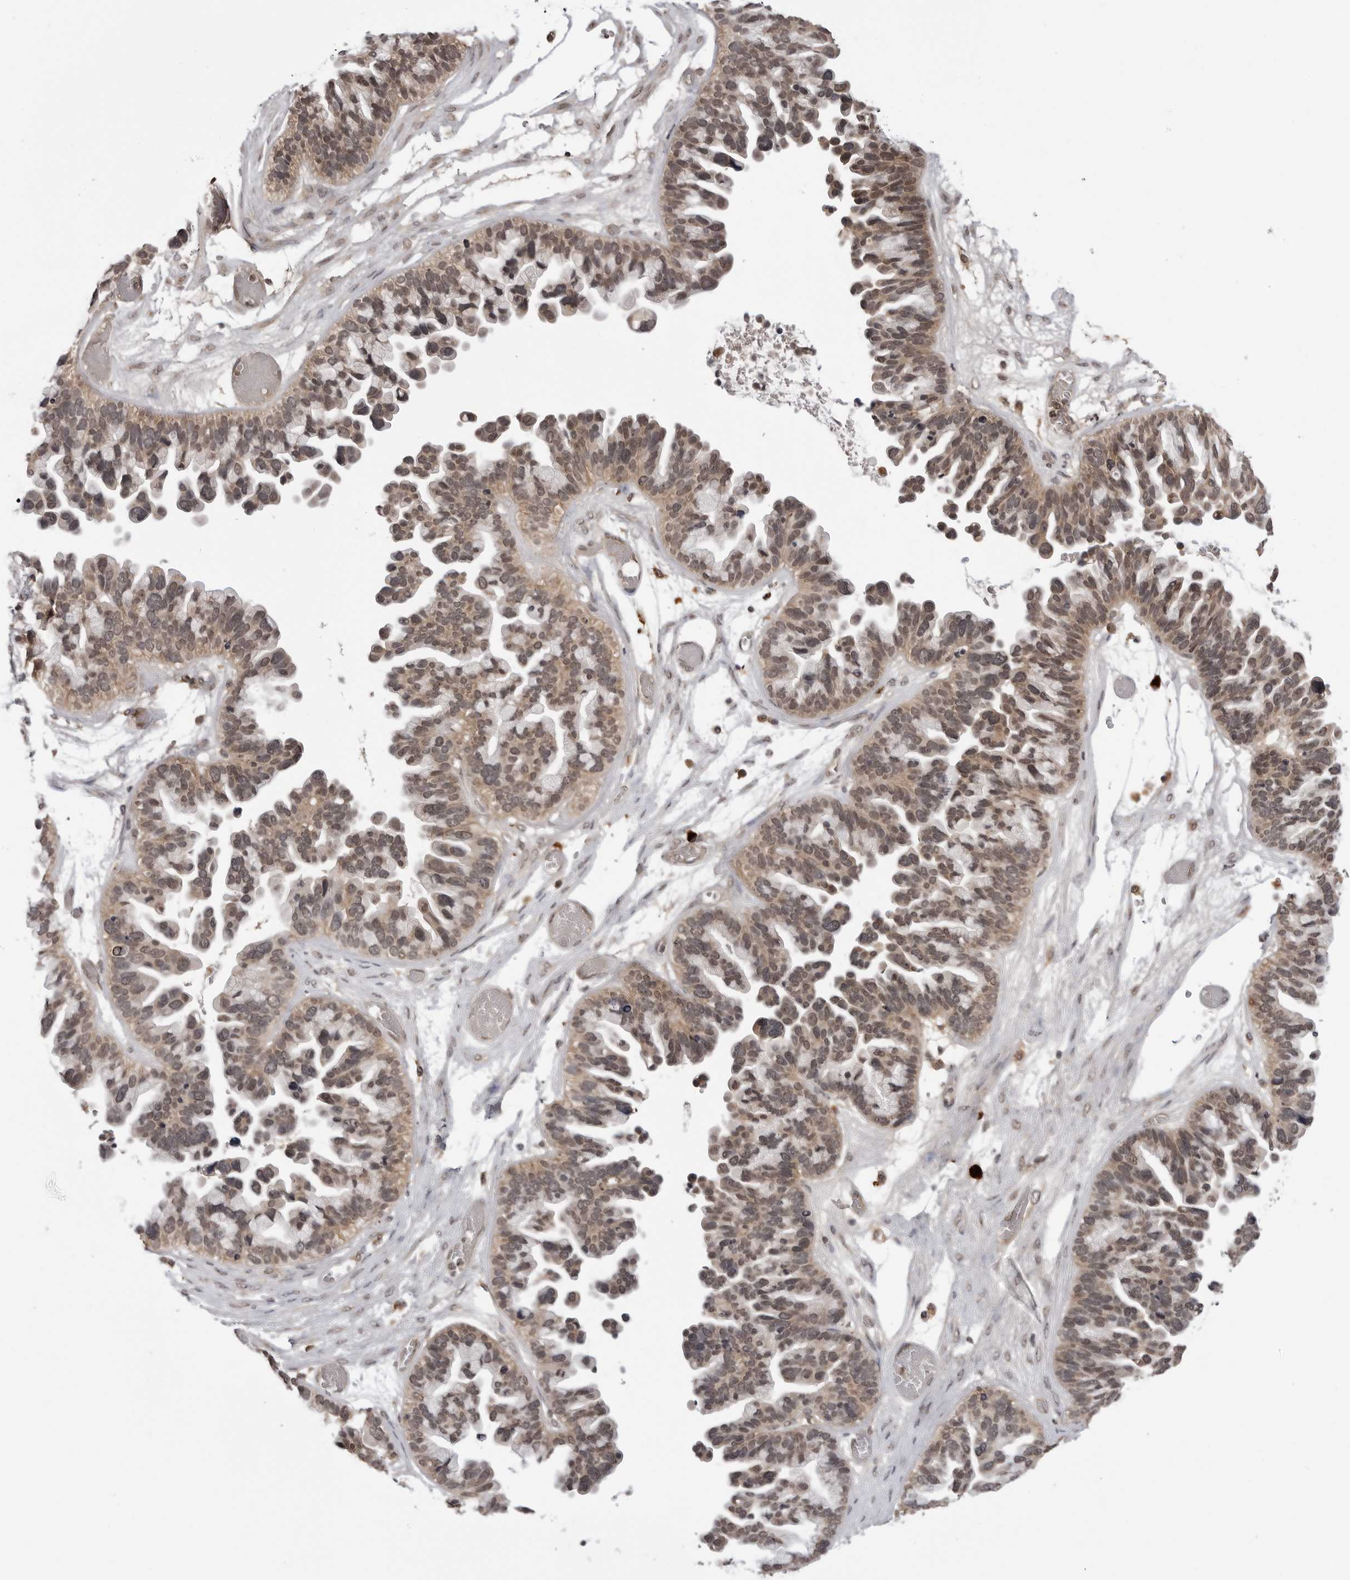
{"staining": {"intensity": "moderate", "quantity": "<25%", "location": "cytoplasmic/membranous,nuclear"}, "tissue": "ovarian cancer", "cell_type": "Tumor cells", "image_type": "cancer", "snomed": [{"axis": "morphology", "description": "Cystadenocarcinoma, serous, NOS"}, {"axis": "topography", "description": "Ovary"}], "caption": "About <25% of tumor cells in ovarian cancer (serous cystadenocarcinoma) display moderate cytoplasmic/membranous and nuclear protein expression as visualized by brown immunohistochemical staining.", "gene": "IL24", "patient": {"sex": "female", "age": 56}}